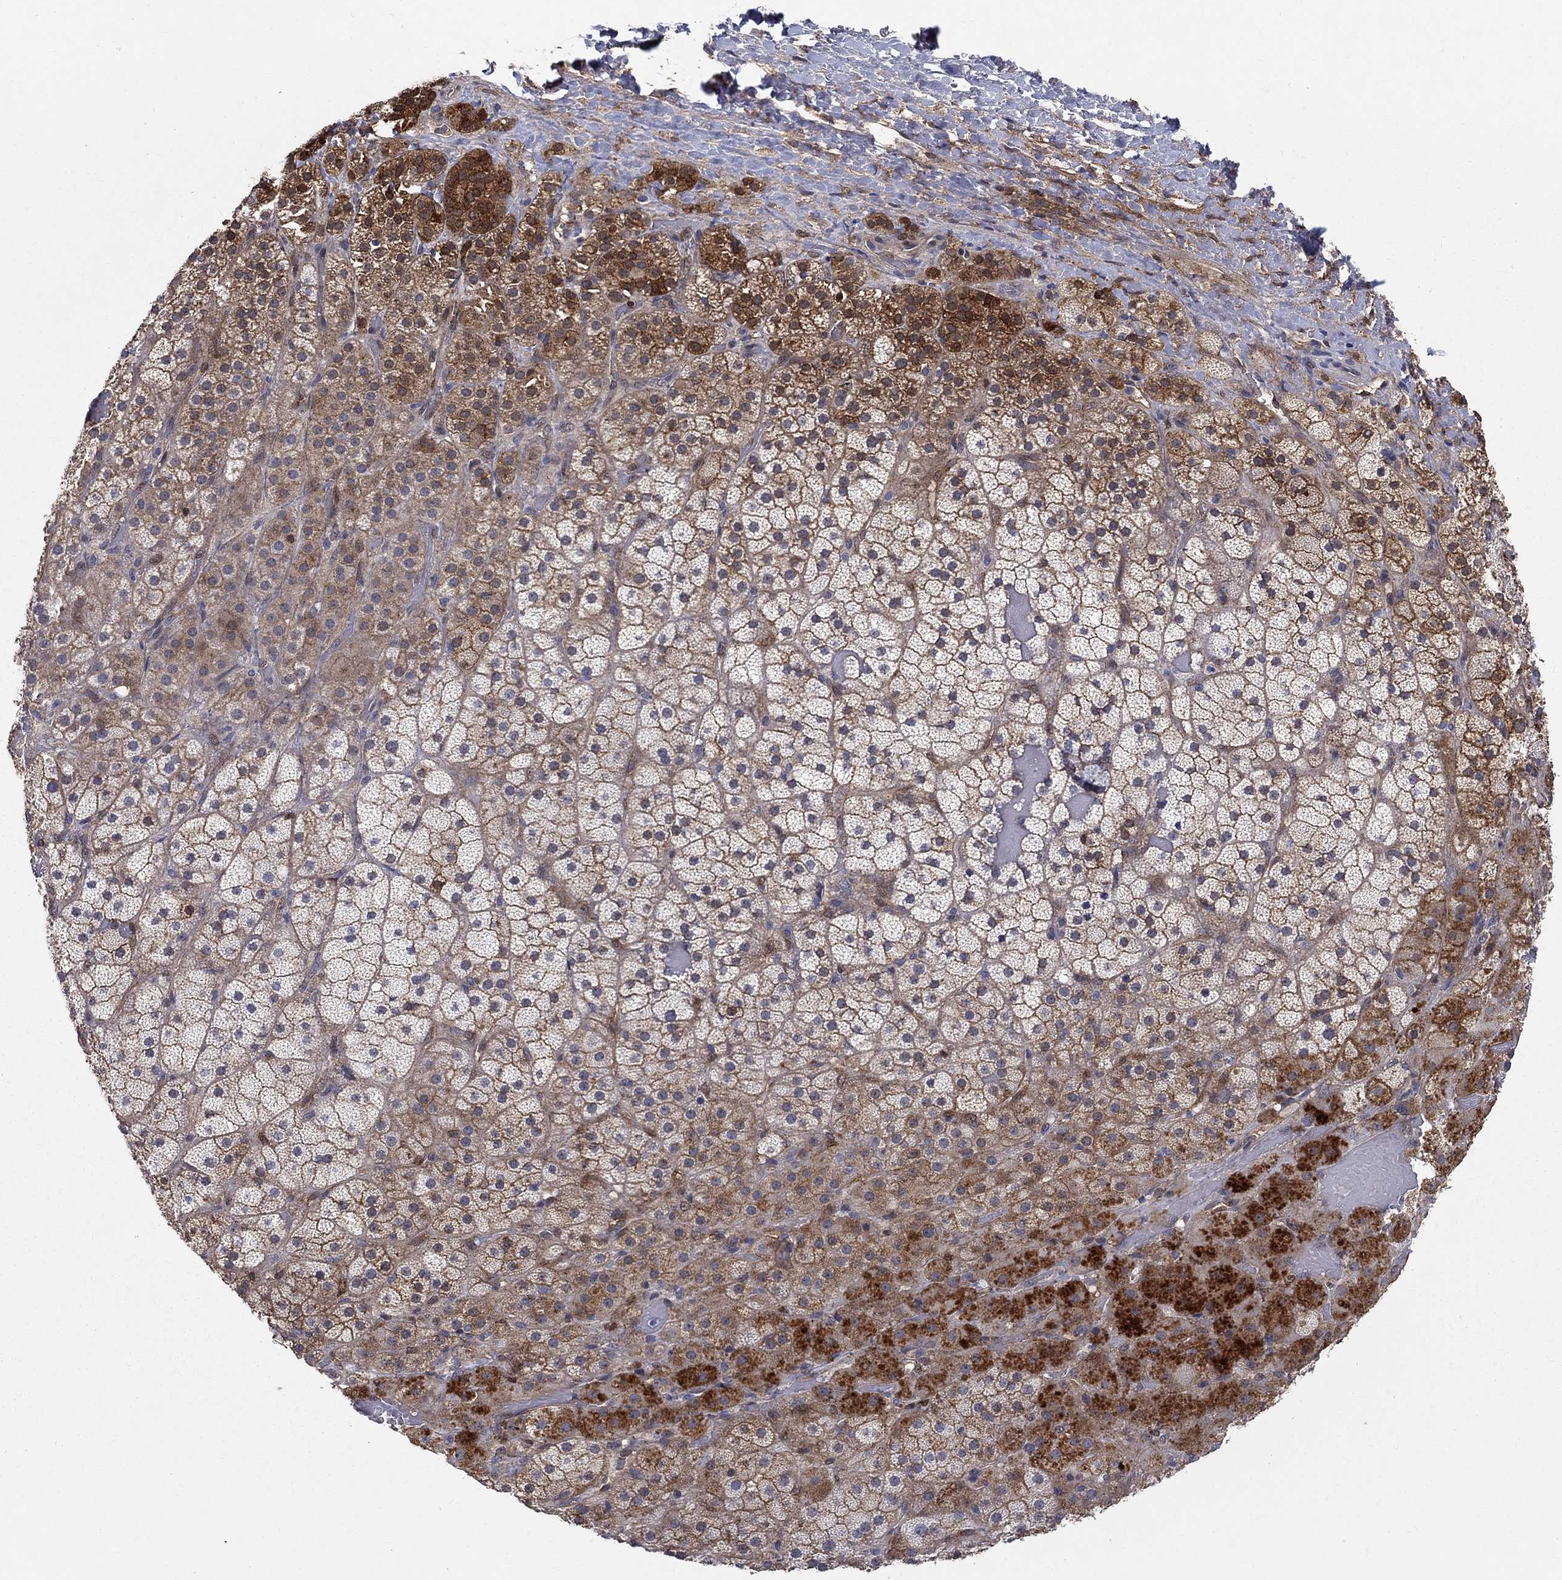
{"staining": {"intensity": "strong", "quantity": "25%-75%", "location": "cytoplasmic/membranous"}, "tissue": "adrenal gland", "cell_type": "Glandular cells", "image_type": "normal", "snomed": [{"axis": "morphology", "description": "Normal tissue, NOS"}, {"axis": "topography", "description": "Adrenal gland"}], "caption": "Glandular cells show high levels of strong cytoplasmic/membranous staining in about 25%-75% of cells in normal human adrenal gland.", "gene": "AGFG2", "patient": {"sex": "male", "age": 57}}